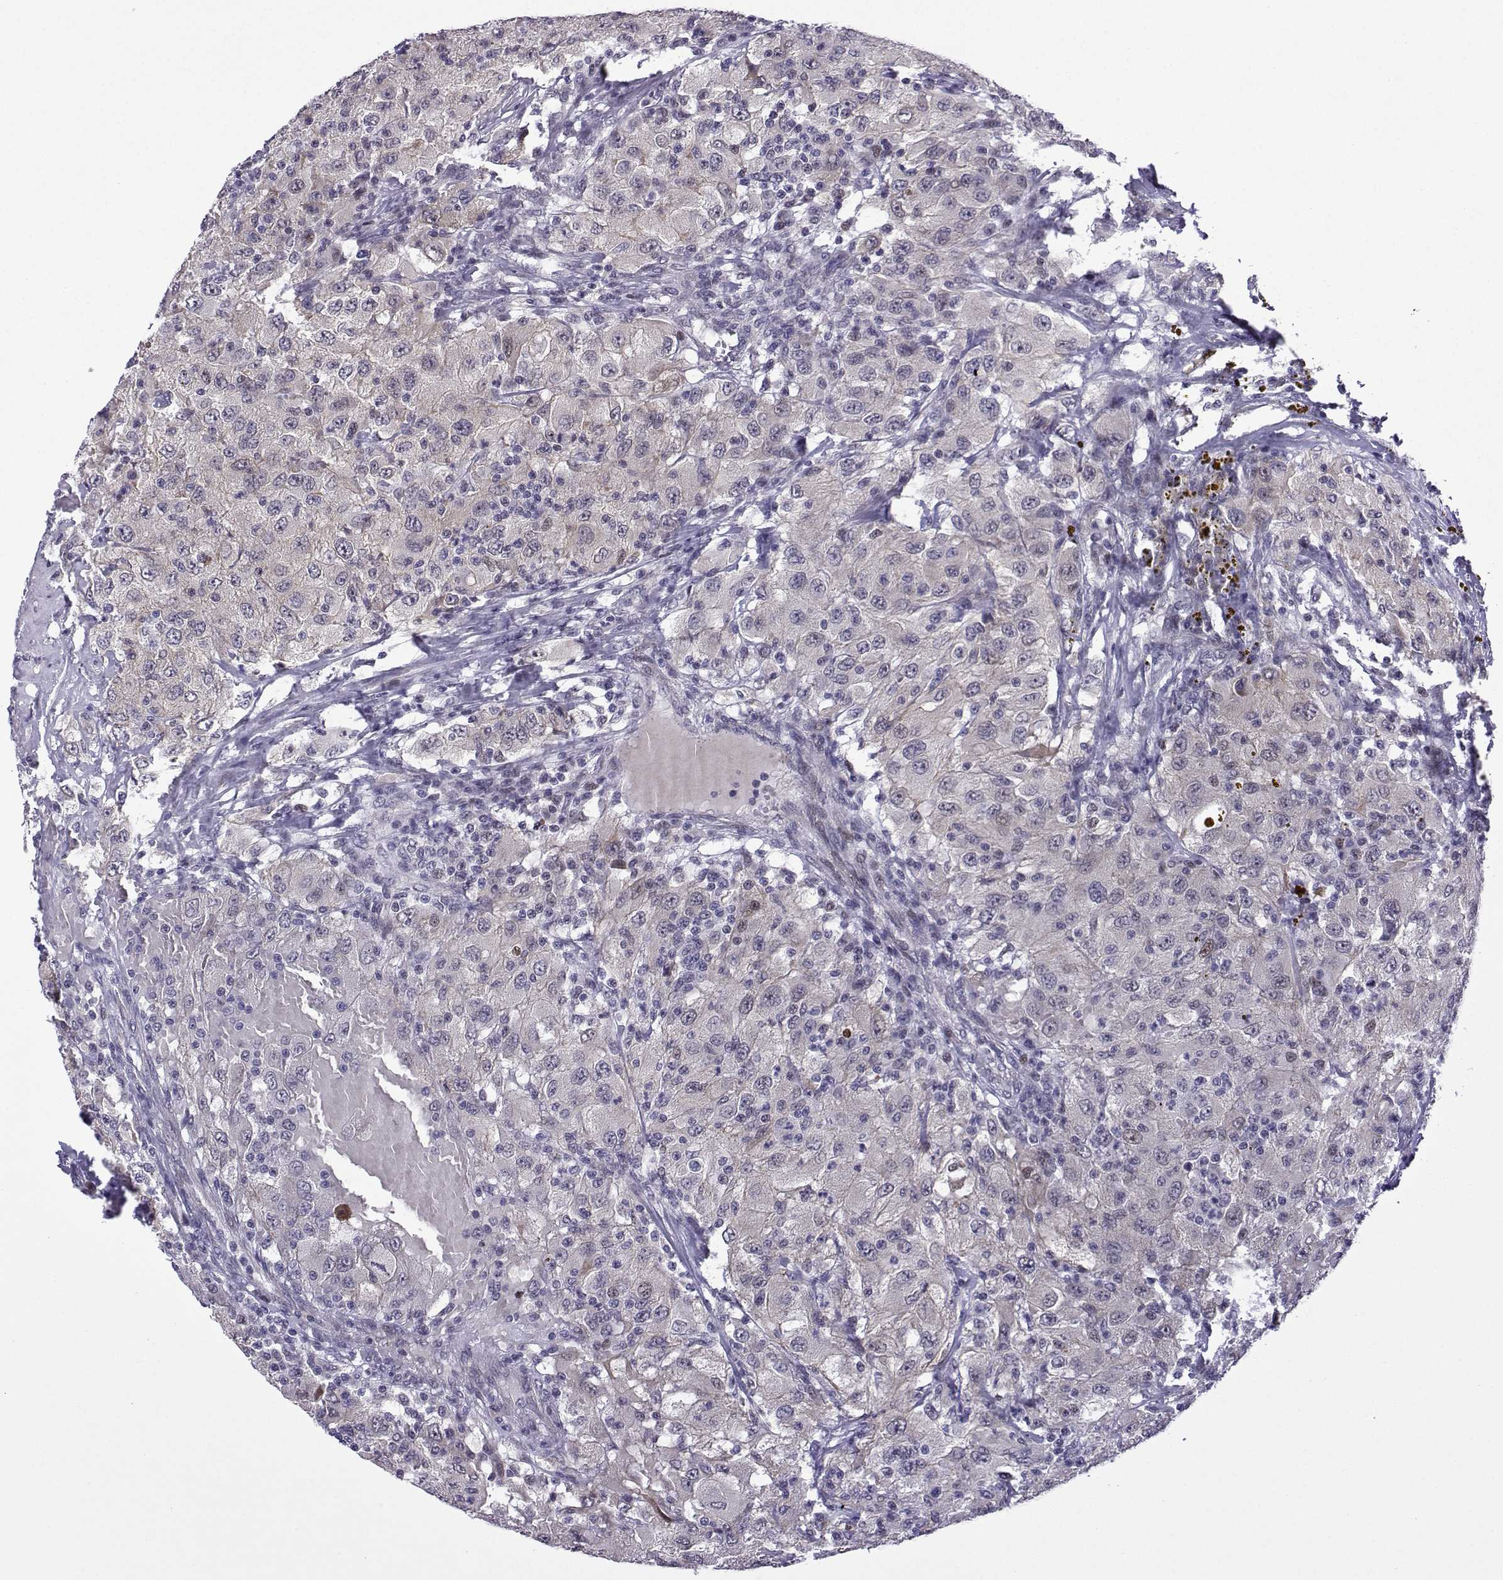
{"staining": {"intensity": "negative", "quantity": "none", "location": "none"}, "tissue": "renal cancer", "cell_type": "Tumor cells", "image_type": "cancer", "snomed": [{"axis": "morphology", "description": "Adenocarcinoma, NOS"}, {"axis": "topography", "description": "Kidney"}], "caption": "Immunohistochemistry photomicrograph of neoplastic tissue: adenocarcinoma (renal) stained with DAB (3,3'-diaminobenzidine) displays no significant protein staining in tumor cells.", "gene": "FGF3", "patient": {"sex": "female", "age": 67}}